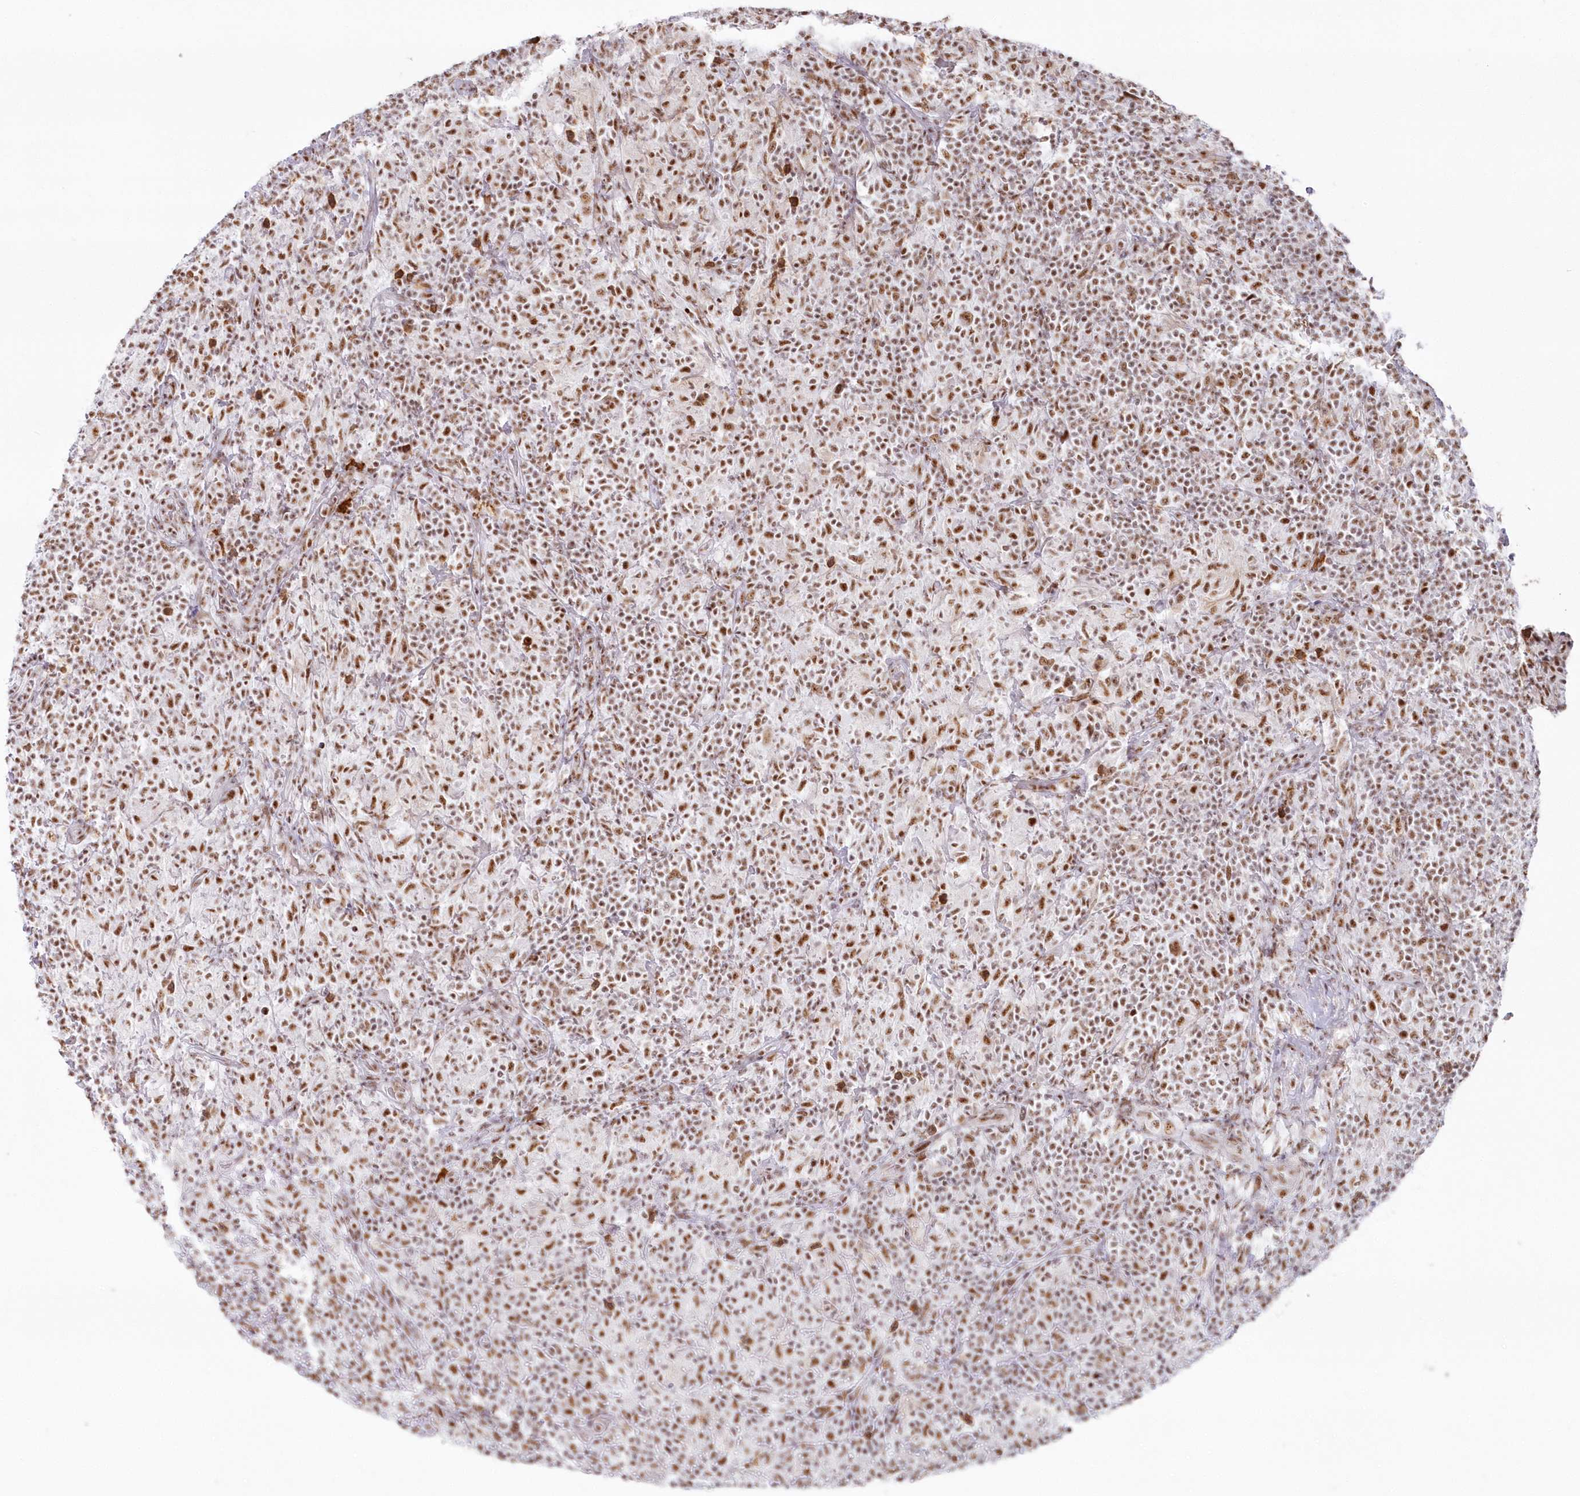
{"staining": {"intensity": "moderate", "quantity": ">75%", "location": "nuclear"}, "tissue": "lymphoma", "cell_type": "Tumor cells", "image_type": "cancer", "snomed": [{"axis": "morphology", "description": "Hodgkin's disease, NOS"}, {"axis": "topography", "description": "Lymph node"}], "caption": "High-magnification brightfield microscopy of lymphoma stained with DAB (3,3'-diaminobenzidine) (brown) and counterstained with hematoxylin (blue). tumor cells exhibit moderate nuclear positivity is present in about>75% of cells.", "gene": "DDX46", "patient": {"sex": "male", "age": 70}}